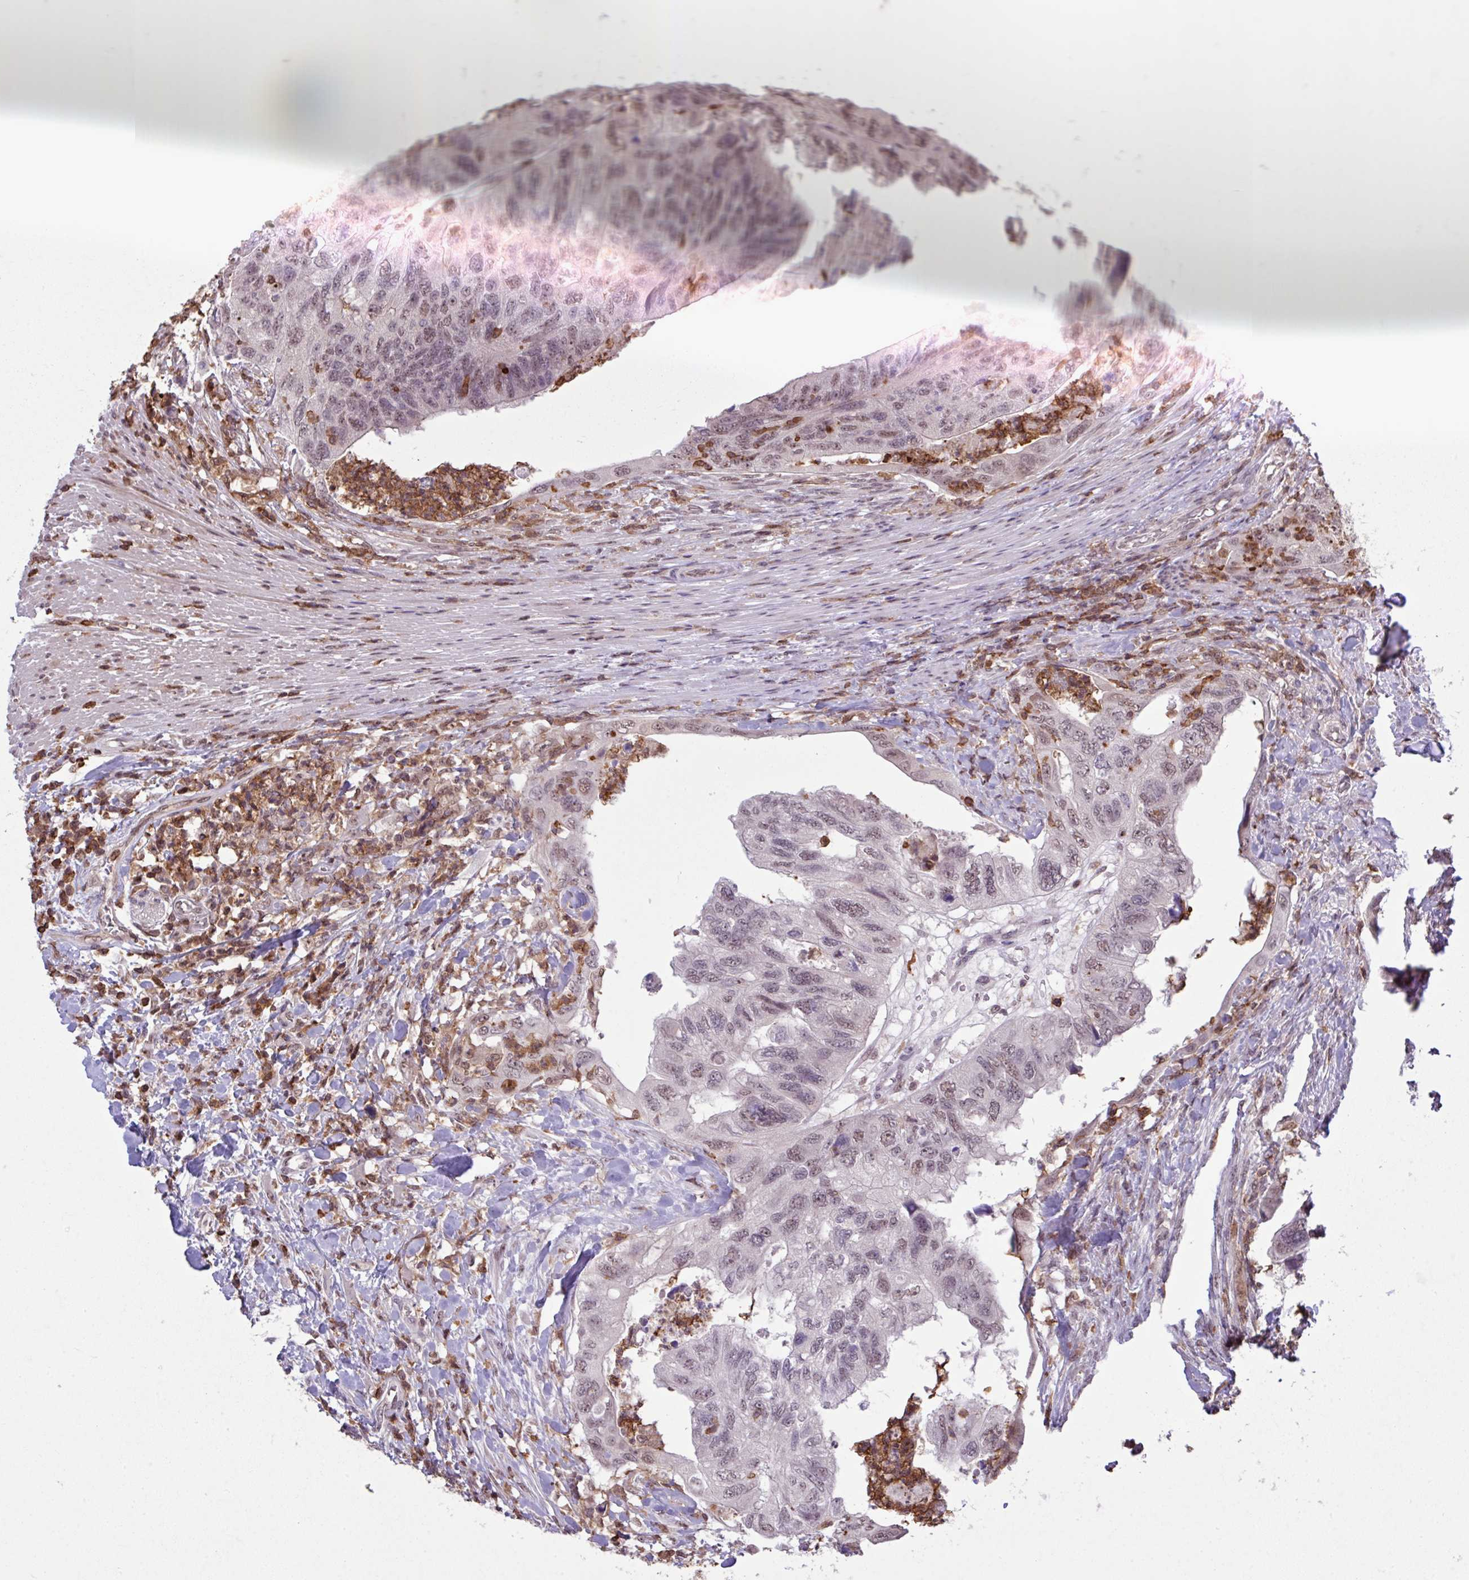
{"staining": {"intensity": "weak", "quantity": "25%-75%", "location": "nuclear"}, "tissue": "colorectal cancer", "cell_type": "Tumor cells", "image_type": "cancer", "snomed": [{"axis": "morphology", "description": "Adenocarcinoma, NOS"}, {"axis": "topography", "description": "Rectum"}], "caption": "A brown stain shows weak nuclear staining of a protein in human colorectal cancer (adenocarcinoma) tumor cells. (brown staining indicates protein expression, while blue staining denotes nuclei).", "gene": "GON7", "patient": {"sex": "male", "age": 63}}